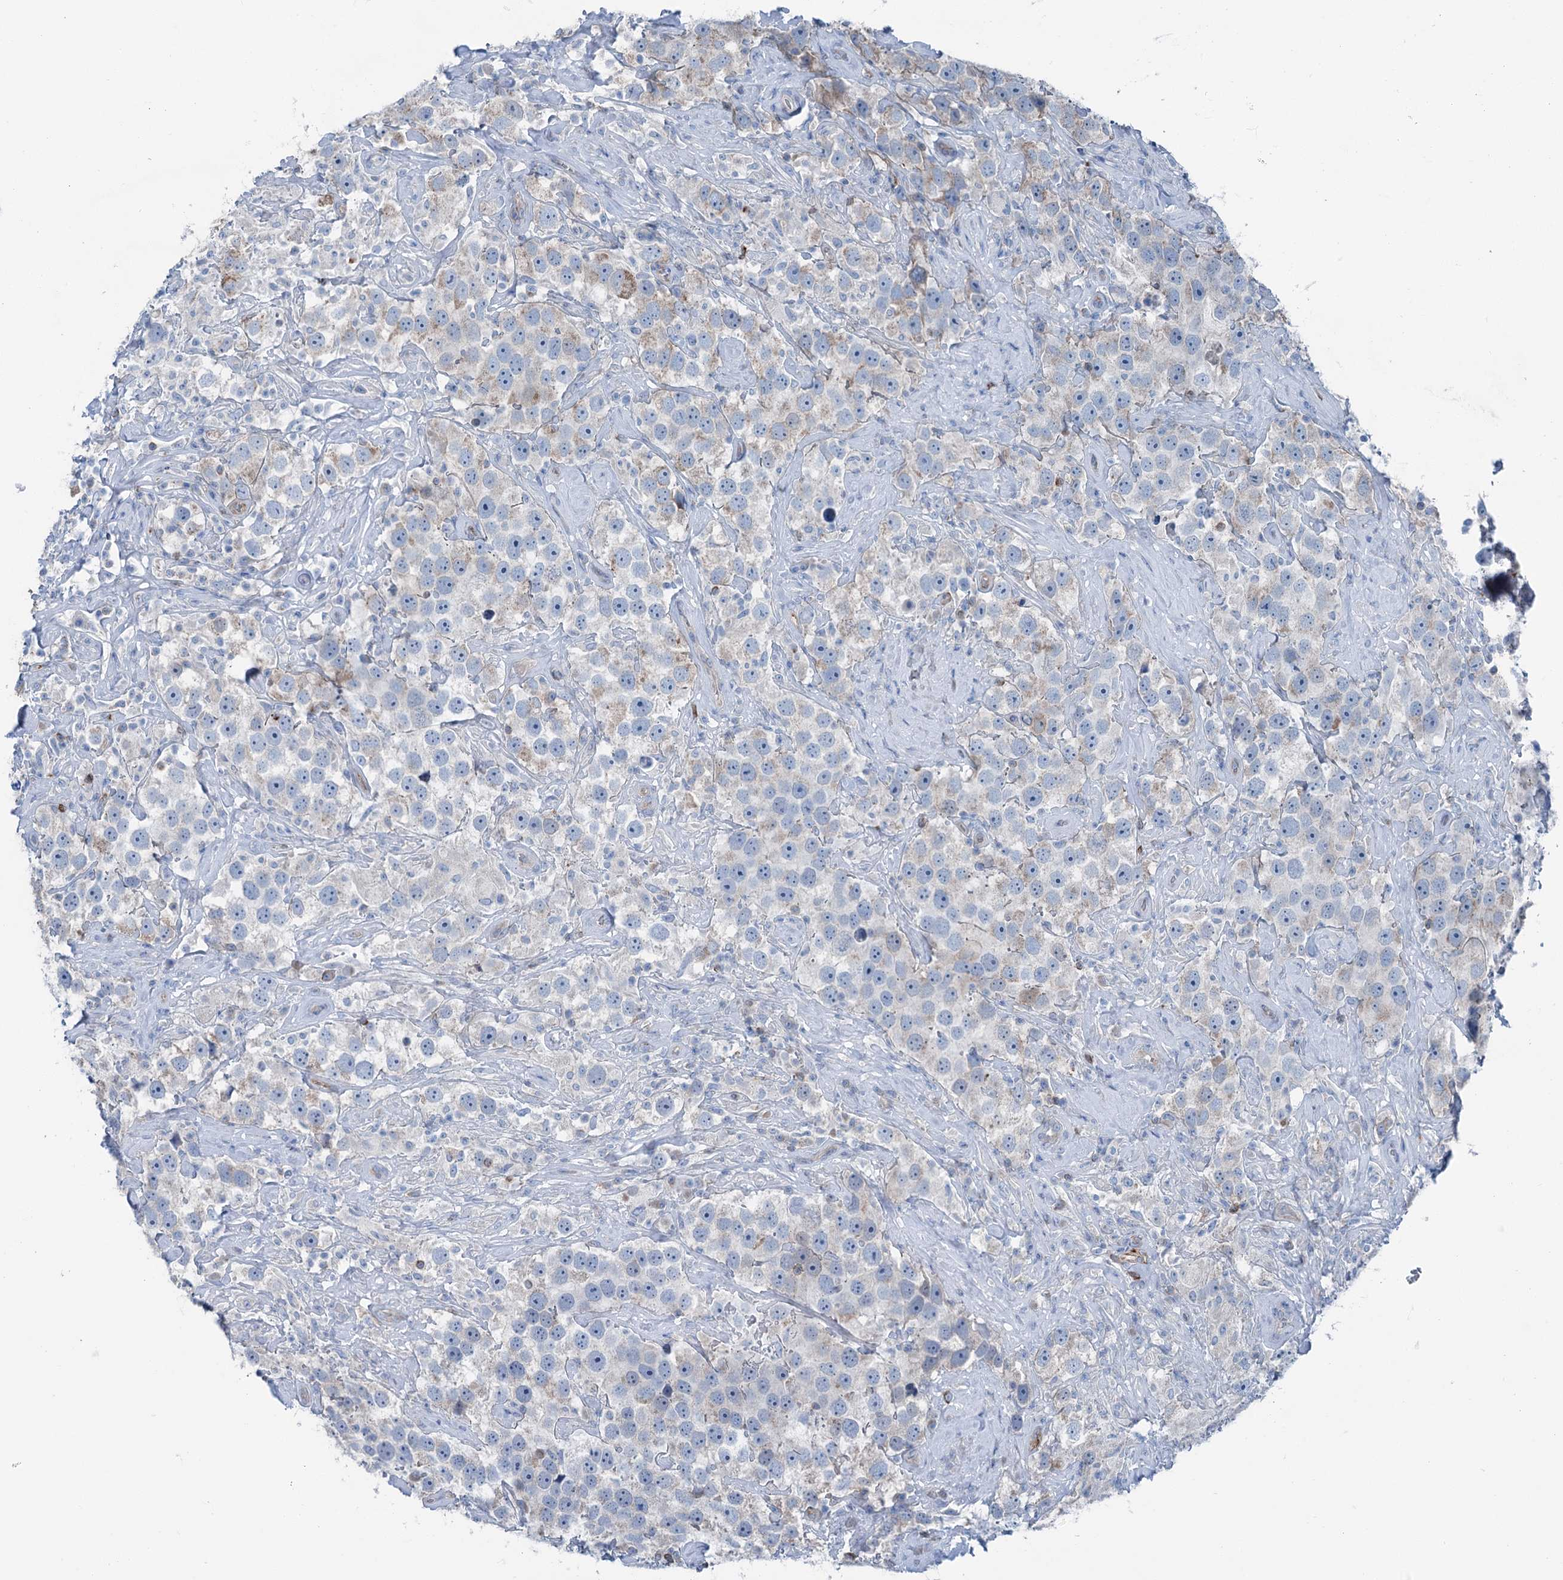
{"staining": {"intensity": "weak", "quantity": "<25%", "location": "cytoplasmic/membranous"}, "tissue": "testis cancer", "cell_type": "Tumor cells", "image_type": "cancer", "snomed": [{"axis": "morphology", "description": "Seminoma, NOS"}, {"axis": "topography", "description": "Testis"}], "caption": "This is an immunohistochemistry (IHC) image of human testis cancer (seminoma). There is no expression in tumor cells.", "gene": "CALCOCO1", "patient": {"sex": "male", "age": 49}}